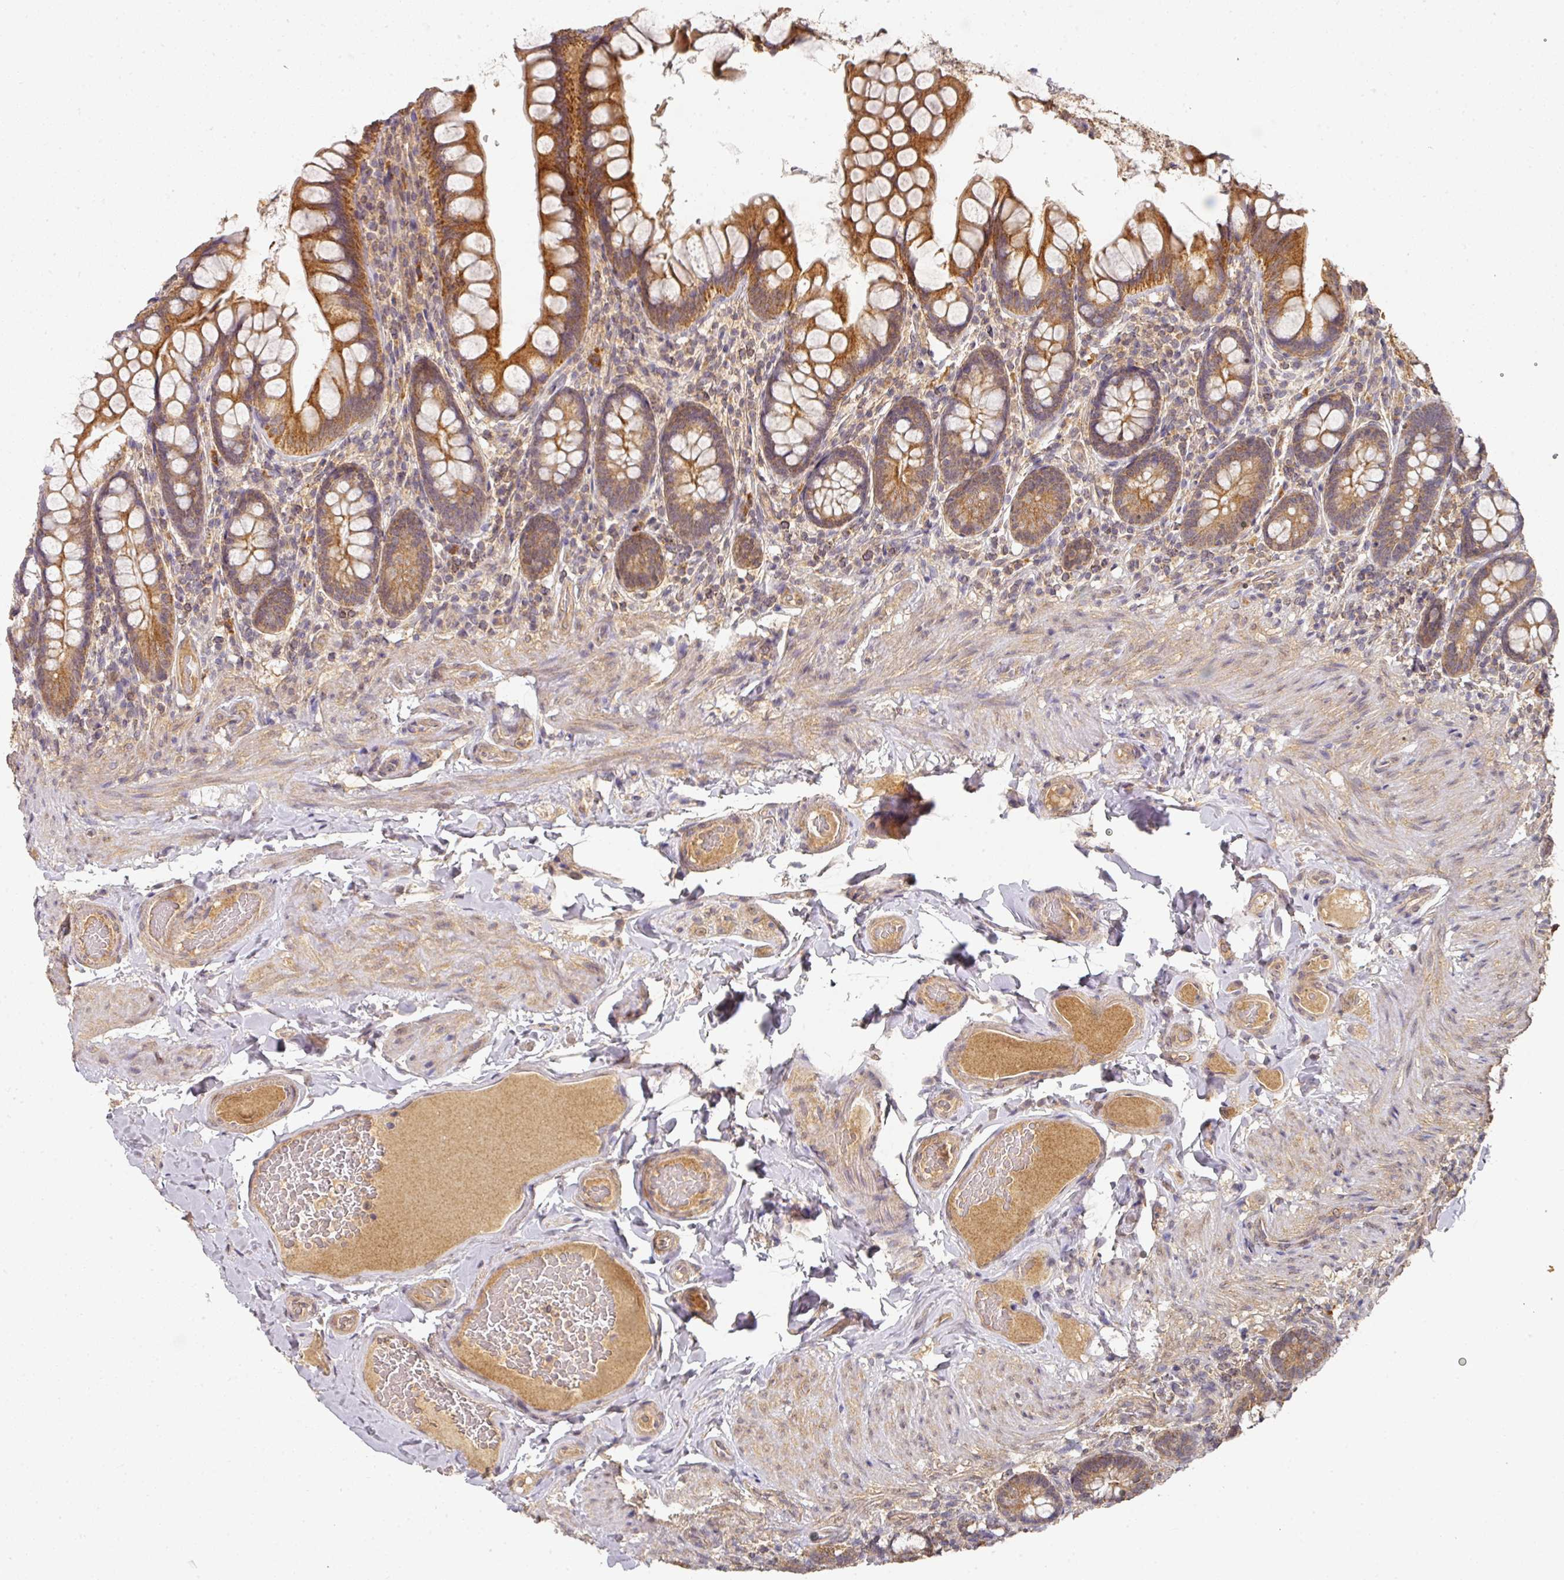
{"staining": {"intensity": "moderate", "quantity": ">75%", "location": "cytoplasmic/membranous"}, "tissue": "small intestine", "cell_type": "Glandular cells", "image_type": "normal", "snomed": [{"axis": "morphology", "description": "Normal tissue, NOS"}, {"axis": "topography", "description": "Small intestine"}], "caption": "A high-resolution photomicrograph shows immunohistochemistry staining of unremarkable small intestine, which demonstrates moderate cytoplasmic/membranous positivity in approximately >75% of glandular cells. The protein is shown in brown color, while the nuclei are stained blue.", "gene": "EXTL3", "patient": {"sex": "male", "age": 70}}